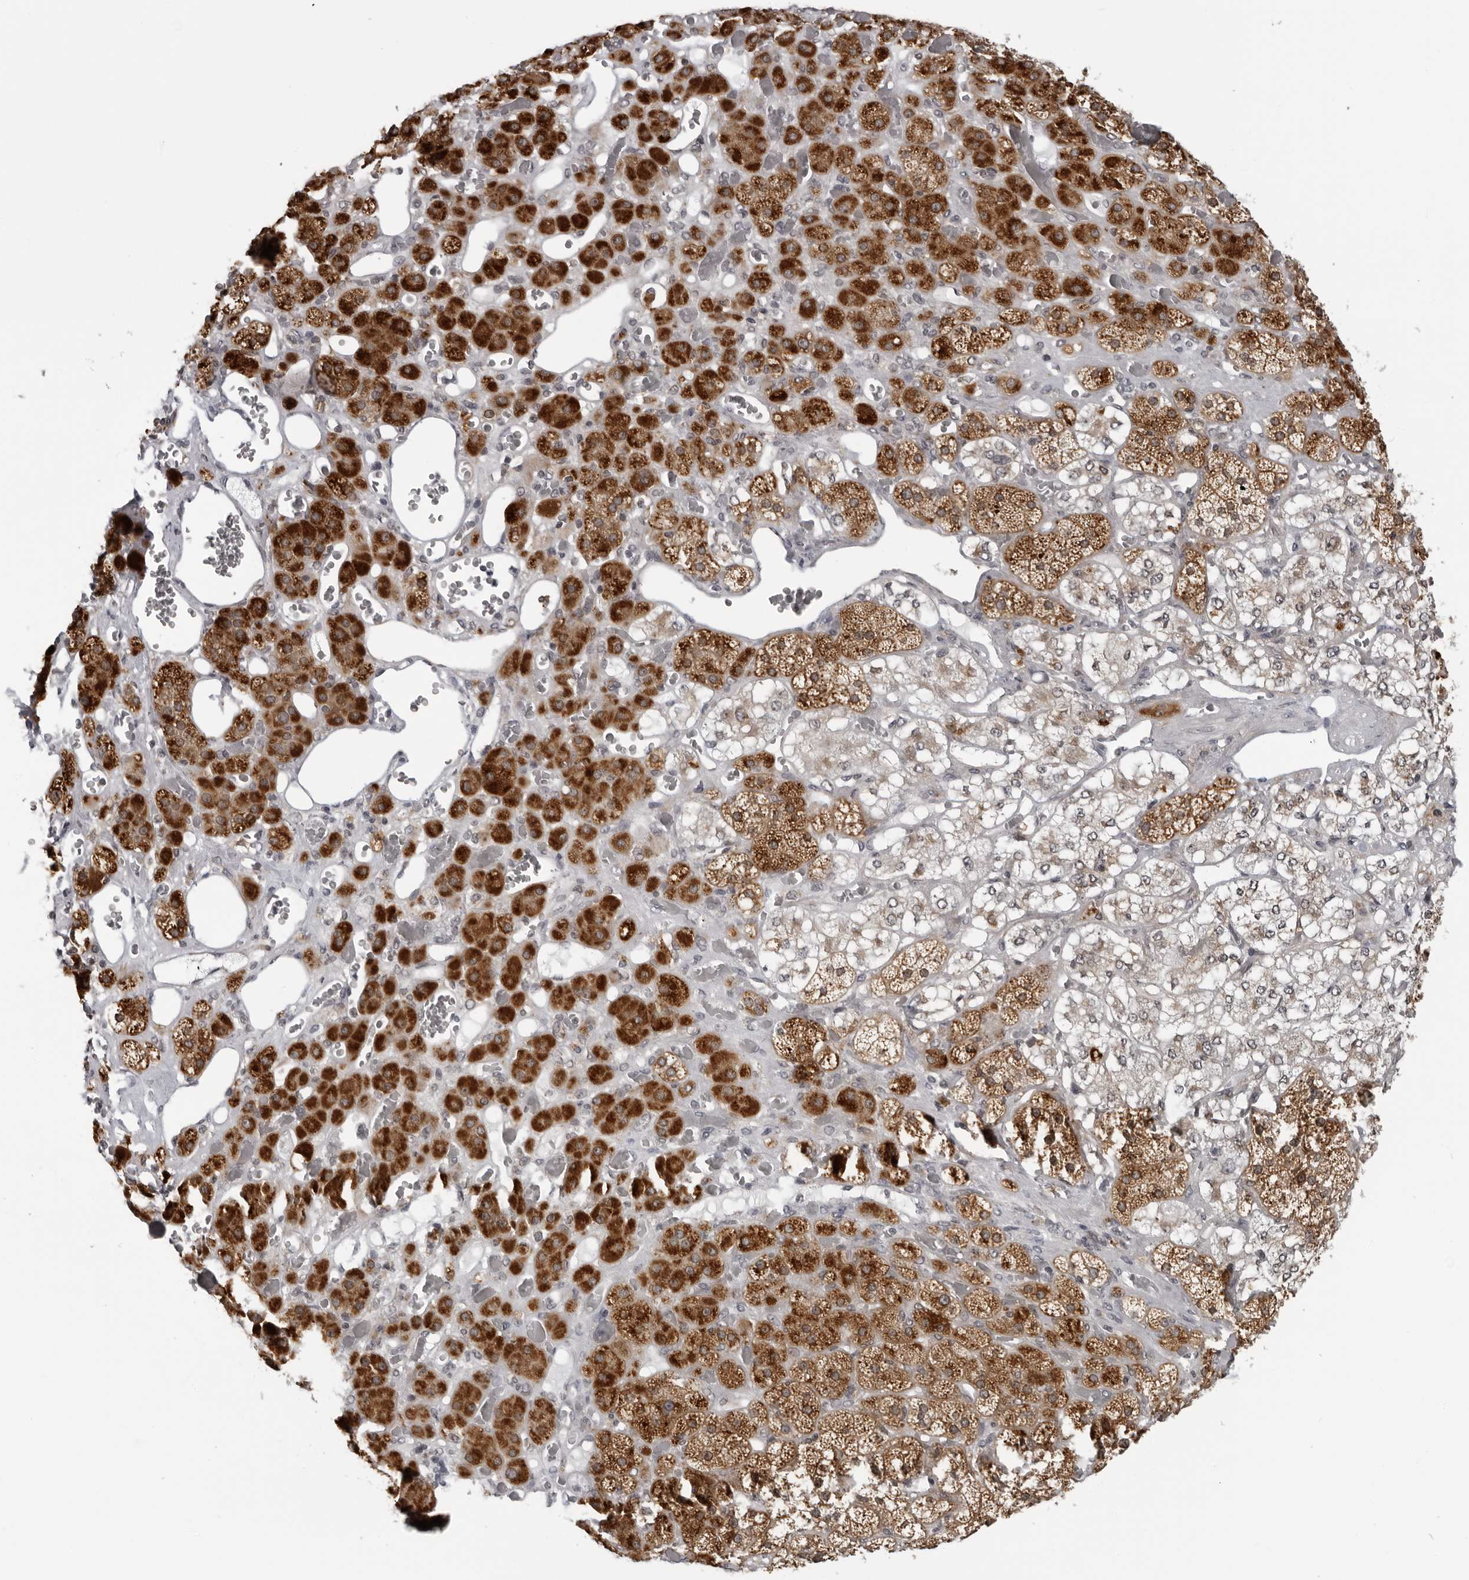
{"staining": {"intensity": "strong", "quantity": ">75%", "location": "cytoplasmic/membranous"}, "tissue": "adrenal gland", "cell_type": "Glandular cells", "image_type": "normal", "snomed": [{"axis": "morphology", "description": "Normal tissue, NOS"}, {"axis": "topography", "description": "Adrenal gland"}], "caption": "Benign adrenal gland was stained to show a protein in brown. There is high levels of strong cytoplasmic/membranous staining in about >75% of glandular cells. Nuclei are stained in blue.", "gene": "RTCA", "patient": {"sex": "male", "age": 57}}